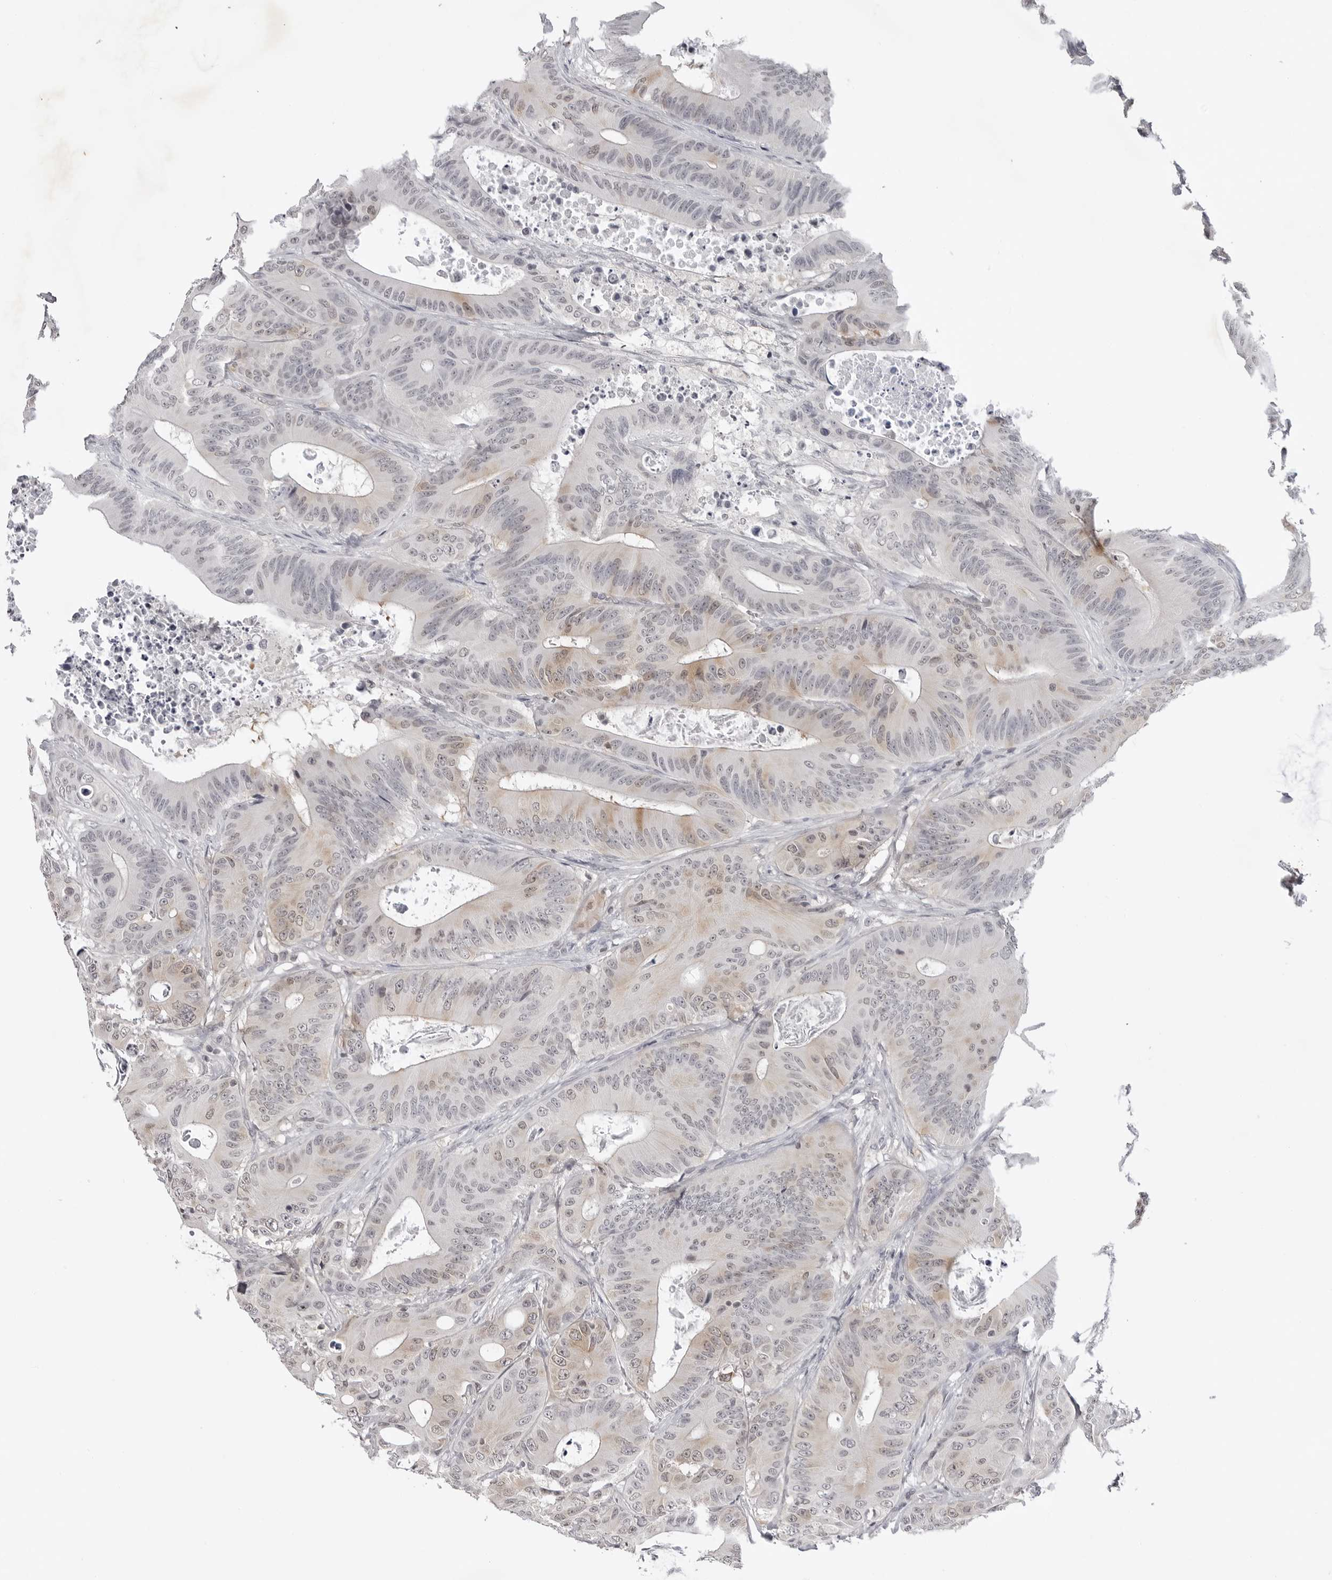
{"staining": {"intensity": "moderate", "quantity": "<25%", "location": "cytoplasmic/membranous"}, "tissue": "colorectal cancer", "cell_type": "Tumor cells", "image_type": "cancer", "snomed": [{"axis": "morphology", "description": "Adenocarcinoma, NOS"}, {"axis": "topography", "description": "Colon"}], "caption": "The immunohistochemical stain shows moderate cytoplasmic/membranous positivity in tumor cells of colorectal cancer tissue.", "gene": "RRM1", "patient": {"sex": "male", "age": 83}}